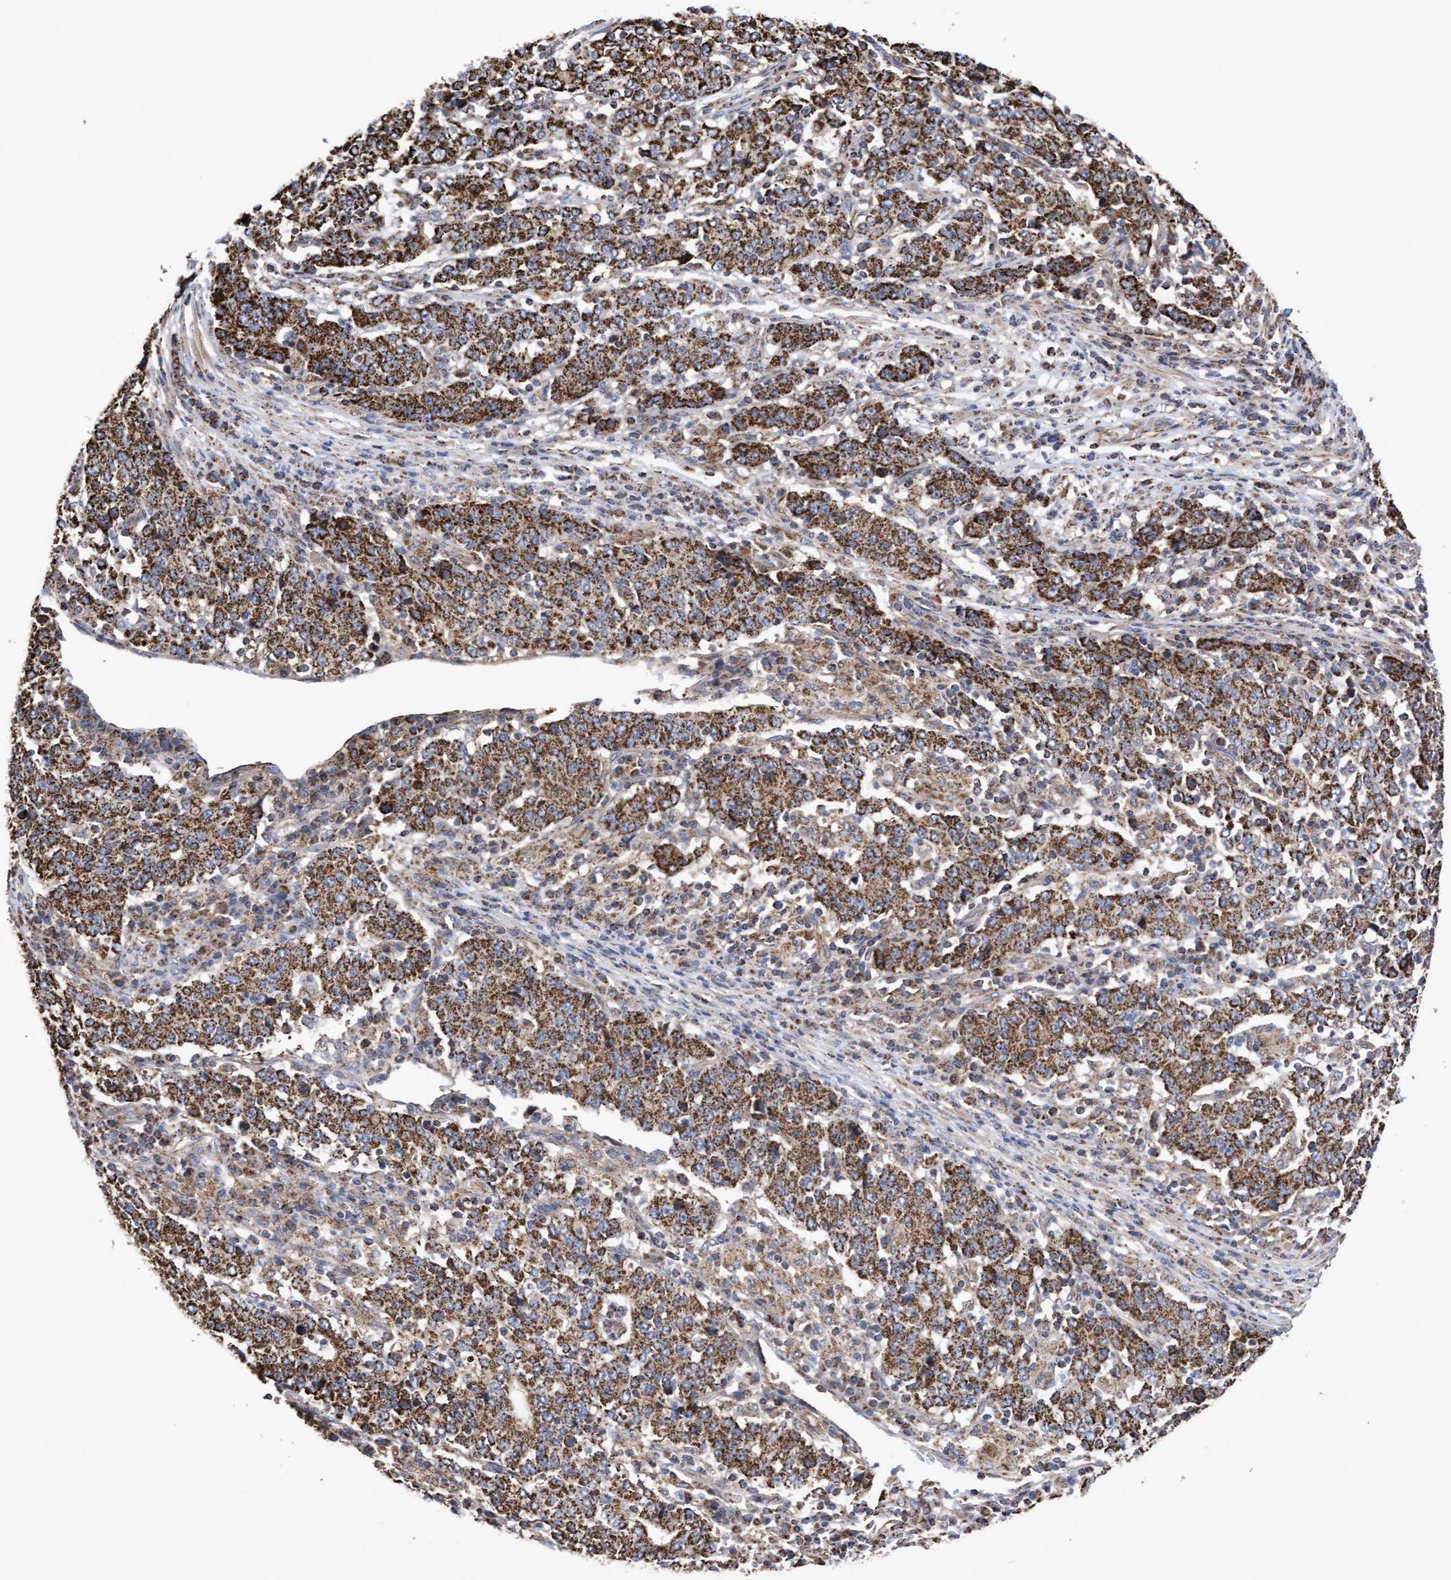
{"staining": {"intensity": "strong", "quantity": ">75%", "location": "cytoplasmic/membranous"}, "tissue": "stomach cancer", "cell_type": "Tumor cells", "image_type": "cancer", "snomed": [{"axis": "morphology", "description": "Adenocarcinoma, NOS"}, {"axis": "topography", "description": "Stomach"}], "caption": "IHC (DAB) staining of stomach cancer shows strong cytoplasmic/membranous protein staining in about >75% of tumor cells.", "gene": "COBL", "patient": {"sex": "male", "age": 59}}